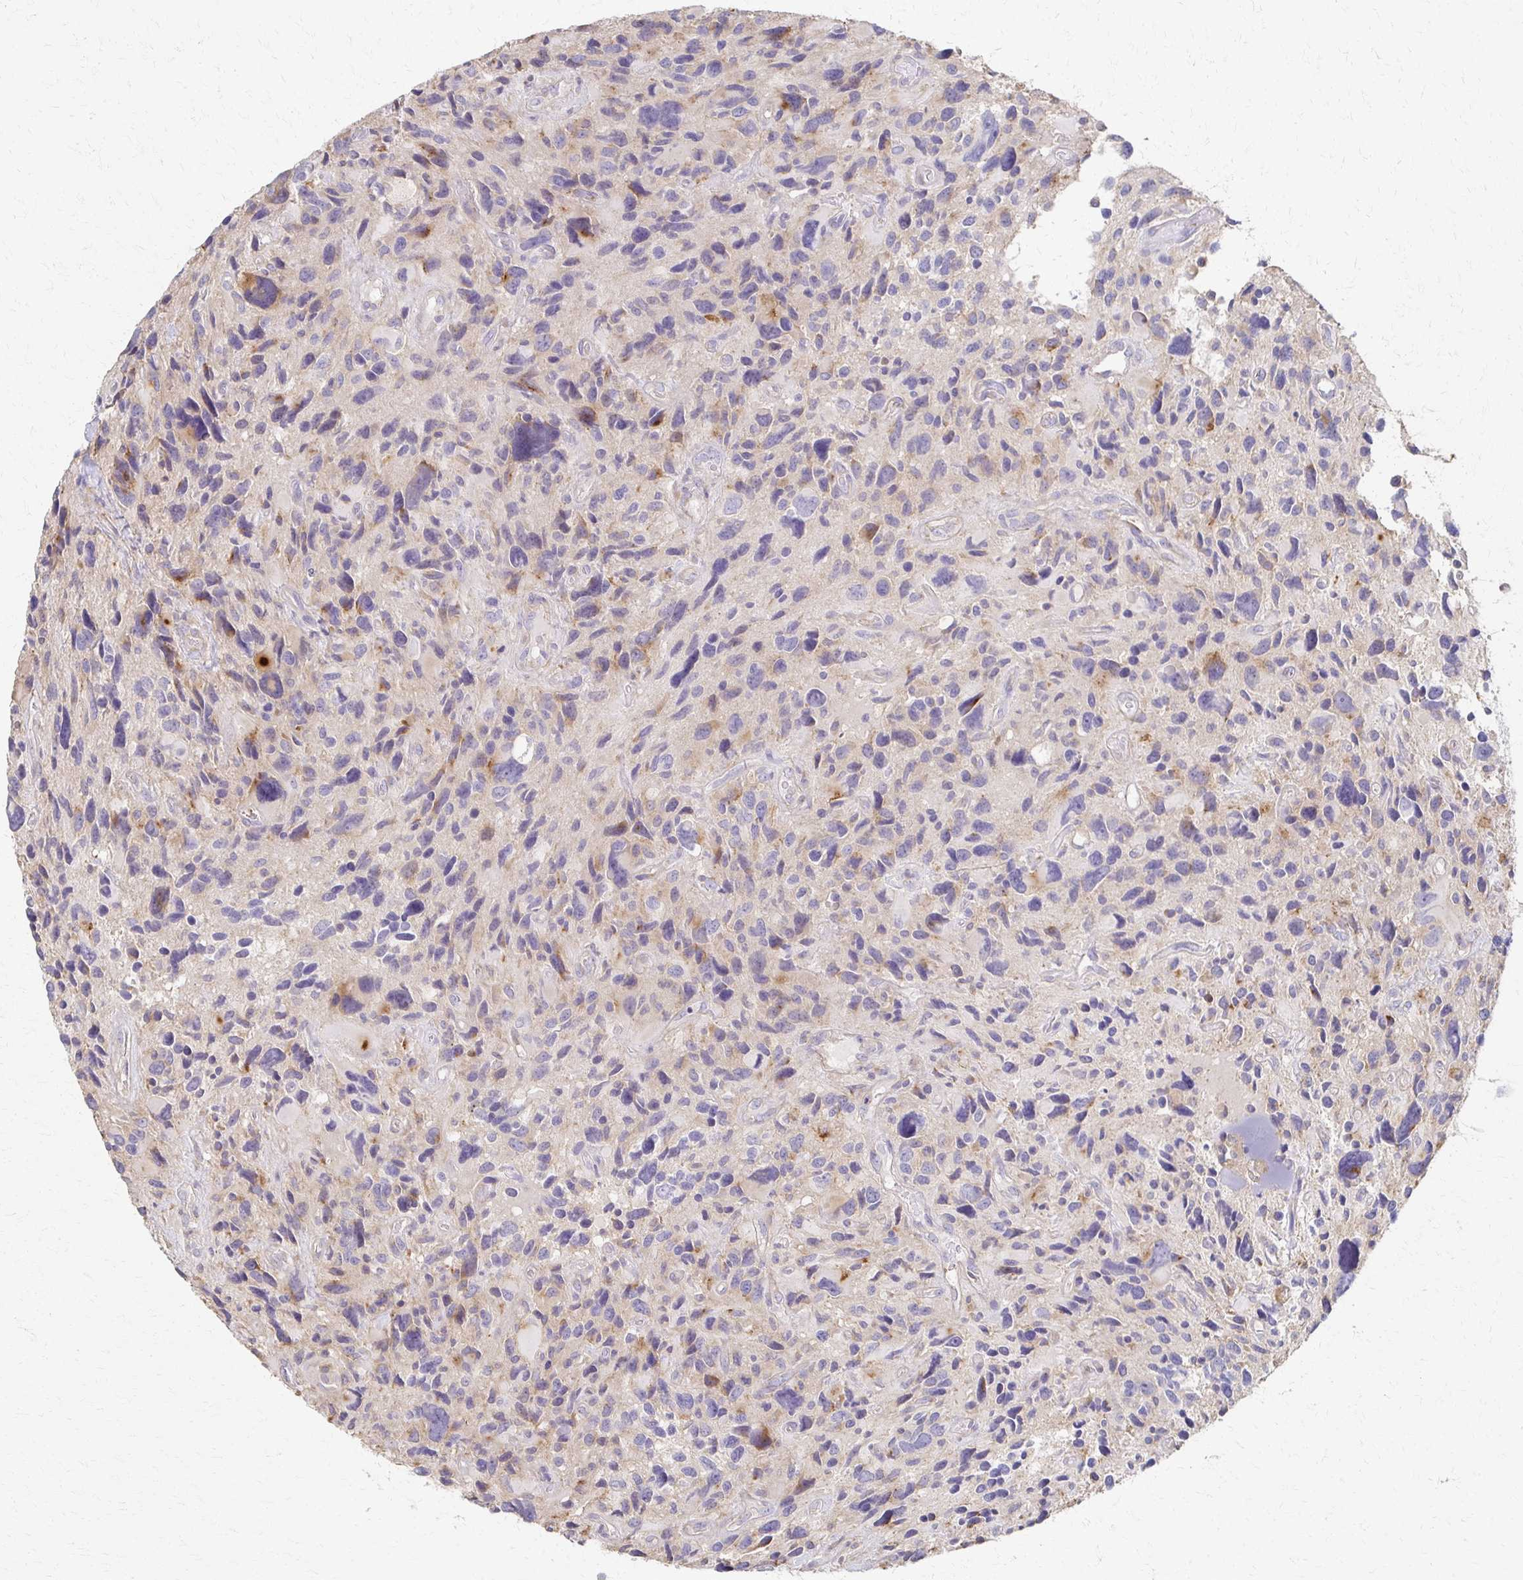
{"staining": {"intensity": "moderate", "quantity": "<25%", "location": "cytoplasmic/membranous"}, "tissue": "glioma", "cell_type": "Tumor cells", "image_type": "cancer", "snomed": [{"axis": "morphology", "description": "Glioma, malignant, High grade"}, {"axis": "topography", "description": "Brain"}], "caption": "A high-resolution image shows immunohistochemistry (IHC) staining of glioma, which shows moderate cytoplasmic/membranous staining in about <25% of tumor cells. (IHC, brightfield microscopy, high magnification).", "gene": "C1QTNF7", "patient": {"sex": "male", "age": 46}}